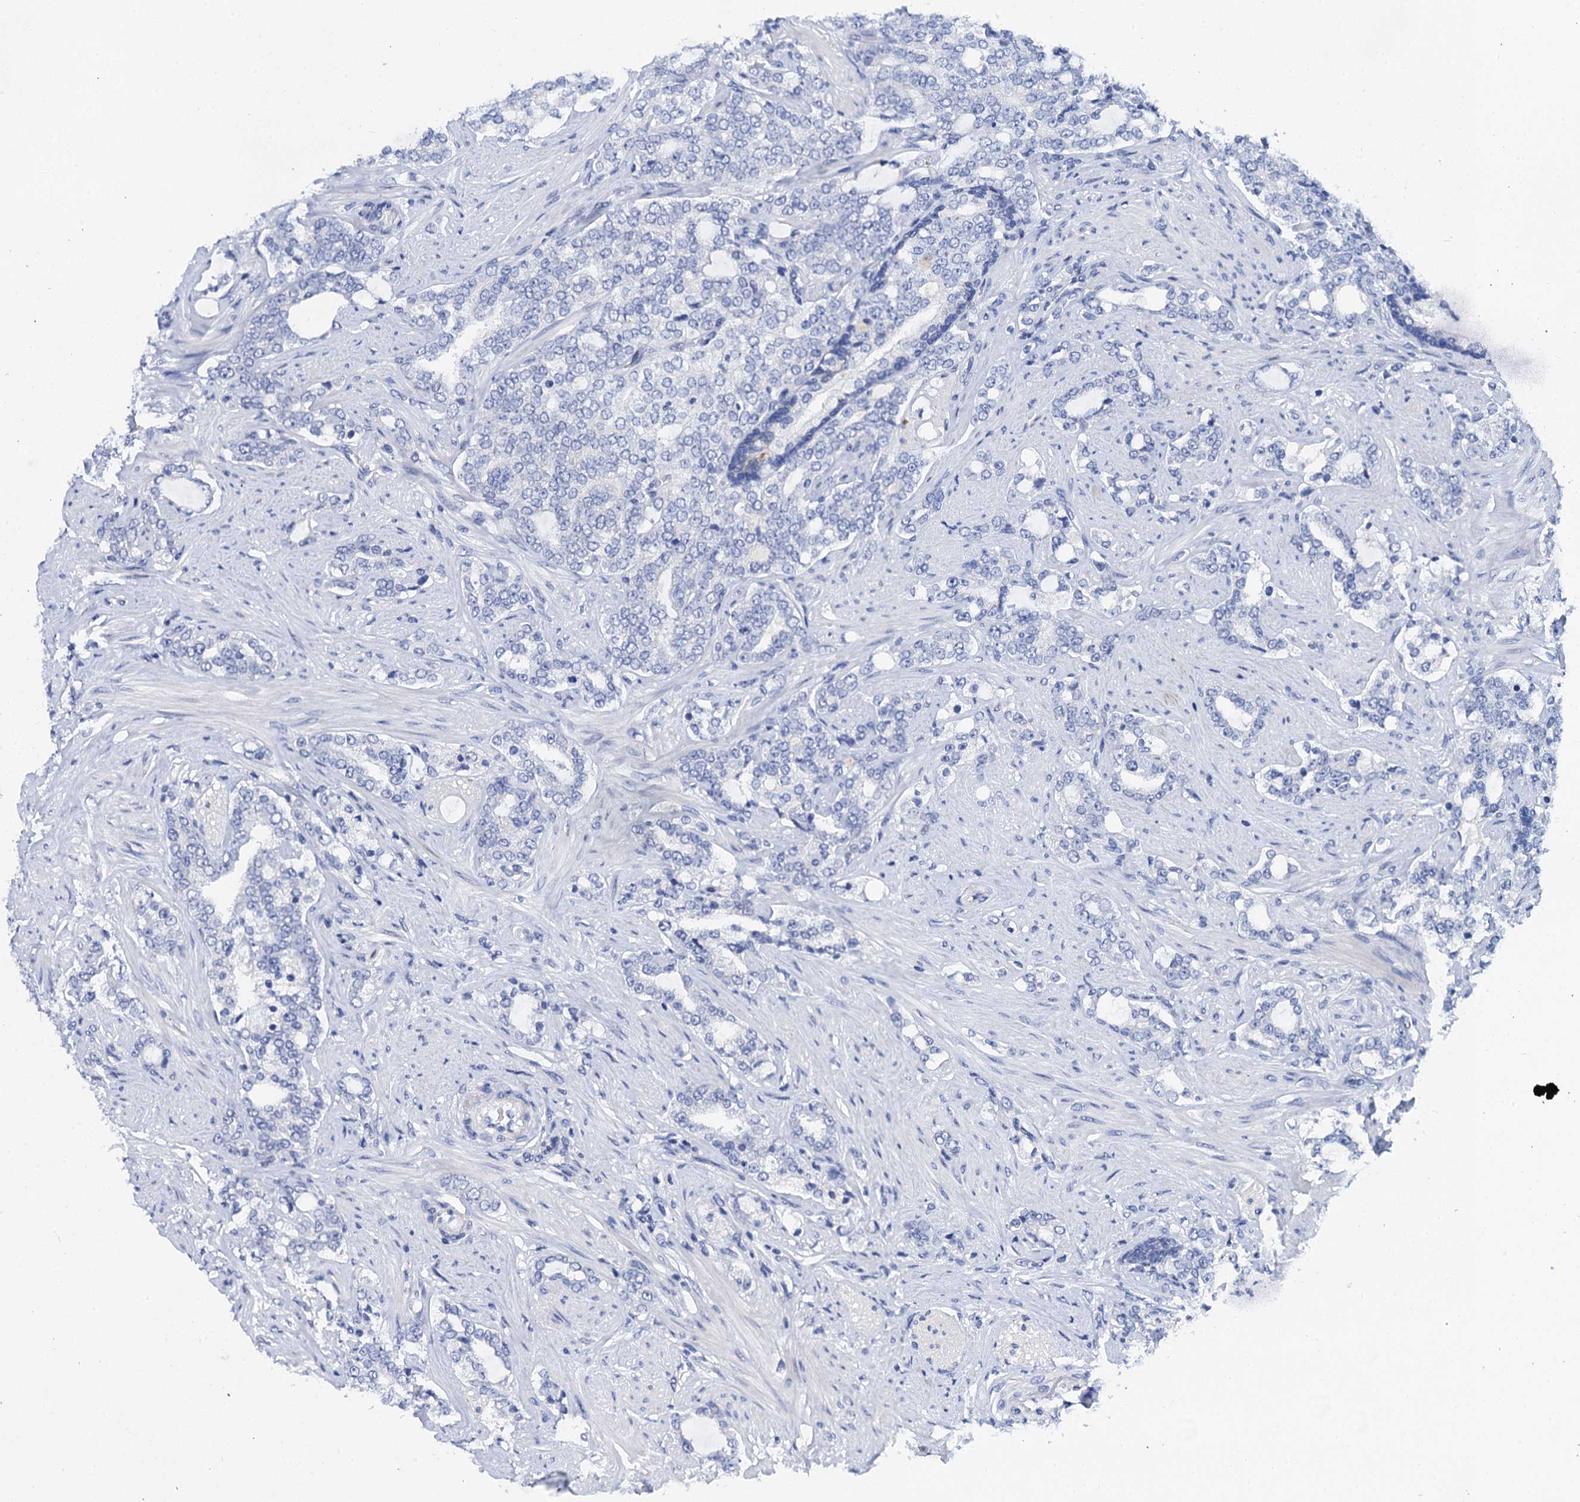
{"staining": {"intensity": "negative", "quantity": "none", "location": "none"}, "tissue": "prostate cancer", "cell_type": "Tumor cells", "image_type": "cancer", "snomed": [{"axis": "morphology", "description": "Adenocarcinoma, High grade"}, {"axis": "topography", "description": "Prostate"}], "caption": "Tumor cells are negative for brown protein staining in prostate cancer (high-grade adenocarcinoma). Brightfield microscopy of IHC stained with DAB (3,3'-diaminobenzidine) (brown) and hematoxylin (blue), captured at high magnification.", "gene": "LYPD3", "patient": {"sex": "male", "age": 64}}